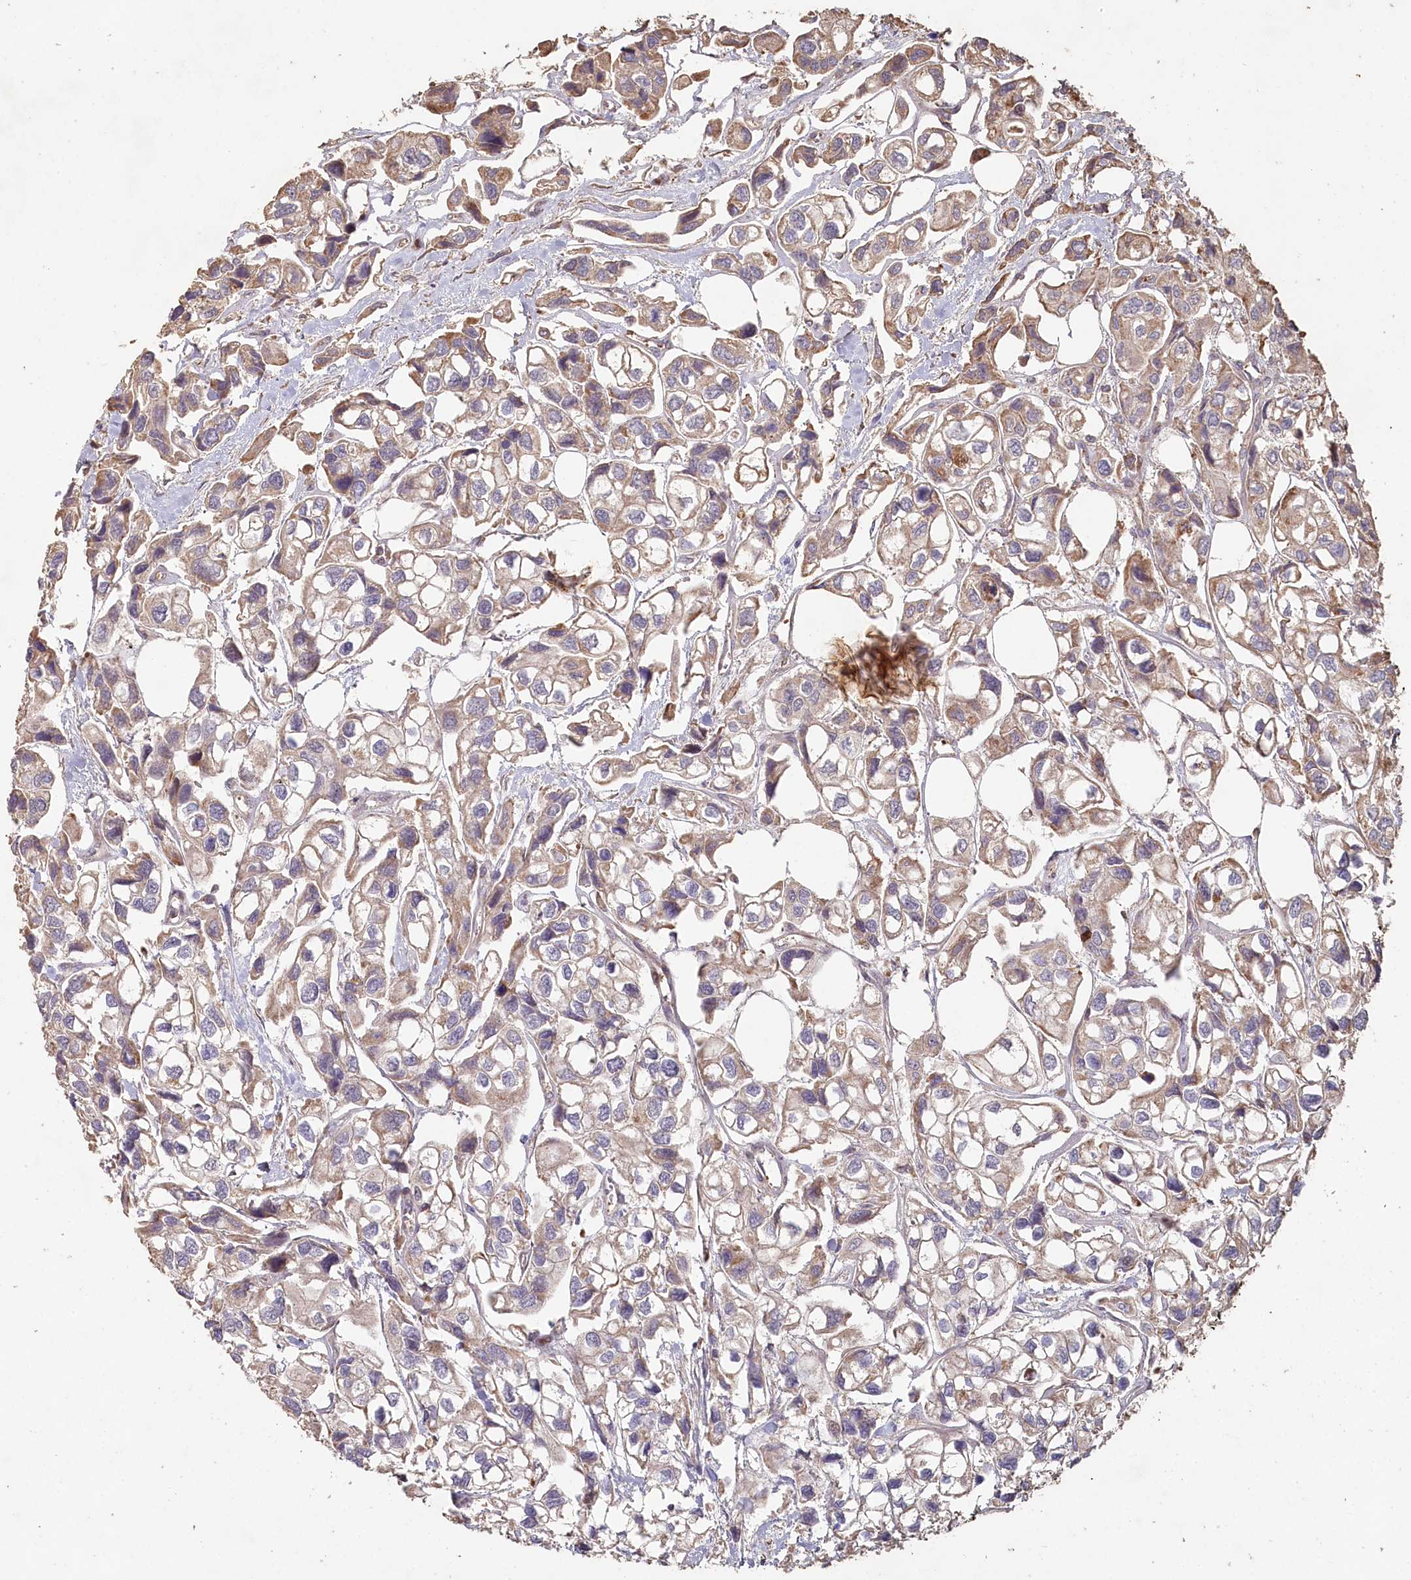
{"staining": {"intensity": "weak", "quantity": "25%-75%", "location": "cytoplasmic/membranous"}, "tissue": "urothelial cancer", "cell_type": "Tumor cells", "image_type": "cancer", "snomed": [{"axis": "morphology", "description": "Urothelial carcinoma, High grade"}, {"axis": "topography", "description": "Urinary bladder"}], "caption": "Immunohistochemical staining of human urothelial carcinoma (high-grade) demonstrates low levels of weak cytoplasmic/membranous expression in approximately 25%-75% of tumor cells.", "gene": "HAL", "patient": {"sex": "male", "age": 67}}